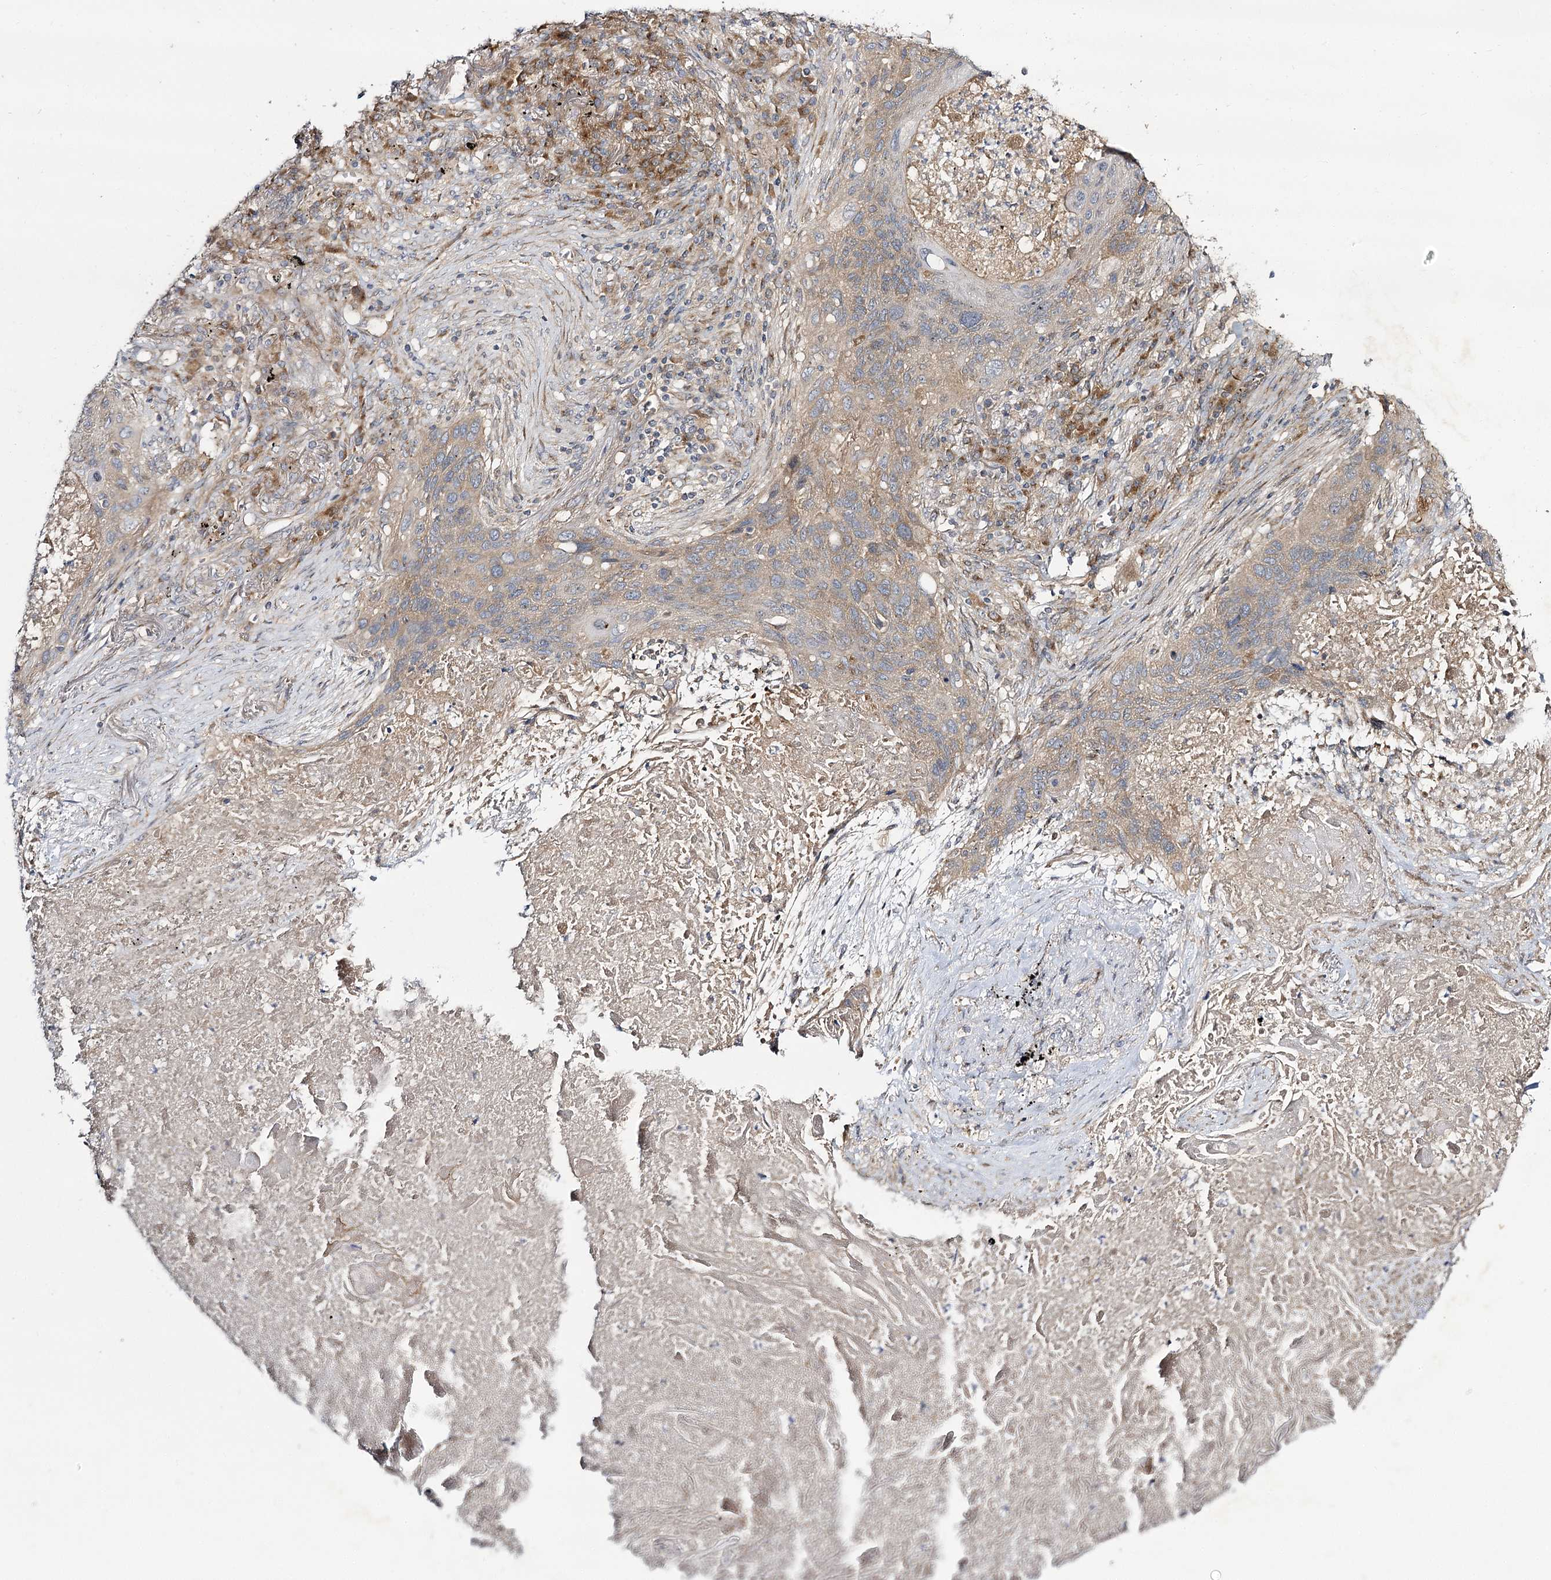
{"staining": {"intensity": "moderate", "quantity": ">75%", "location": "cytoplasmic/membranous"}, "tissue": "lung cancer", "cell_type": "Tumor cells", "image_type": "cancer", "snomed": [{"axis": "morphology", "description": "Squamous cell carcinoma, NOS"}, {"axis": "topography", "description": "Lung"}], "caption": "Immunohistochemical staining of lung cancer demonstrates medium levels of moderate cytoplasmic/membranous staining in approximately >75% of tumor cells. (DAB IHC with brightfield microscopy, high magnification).", "gene": "C11orf80", "patient": {"sex": "female", "age": 63}}